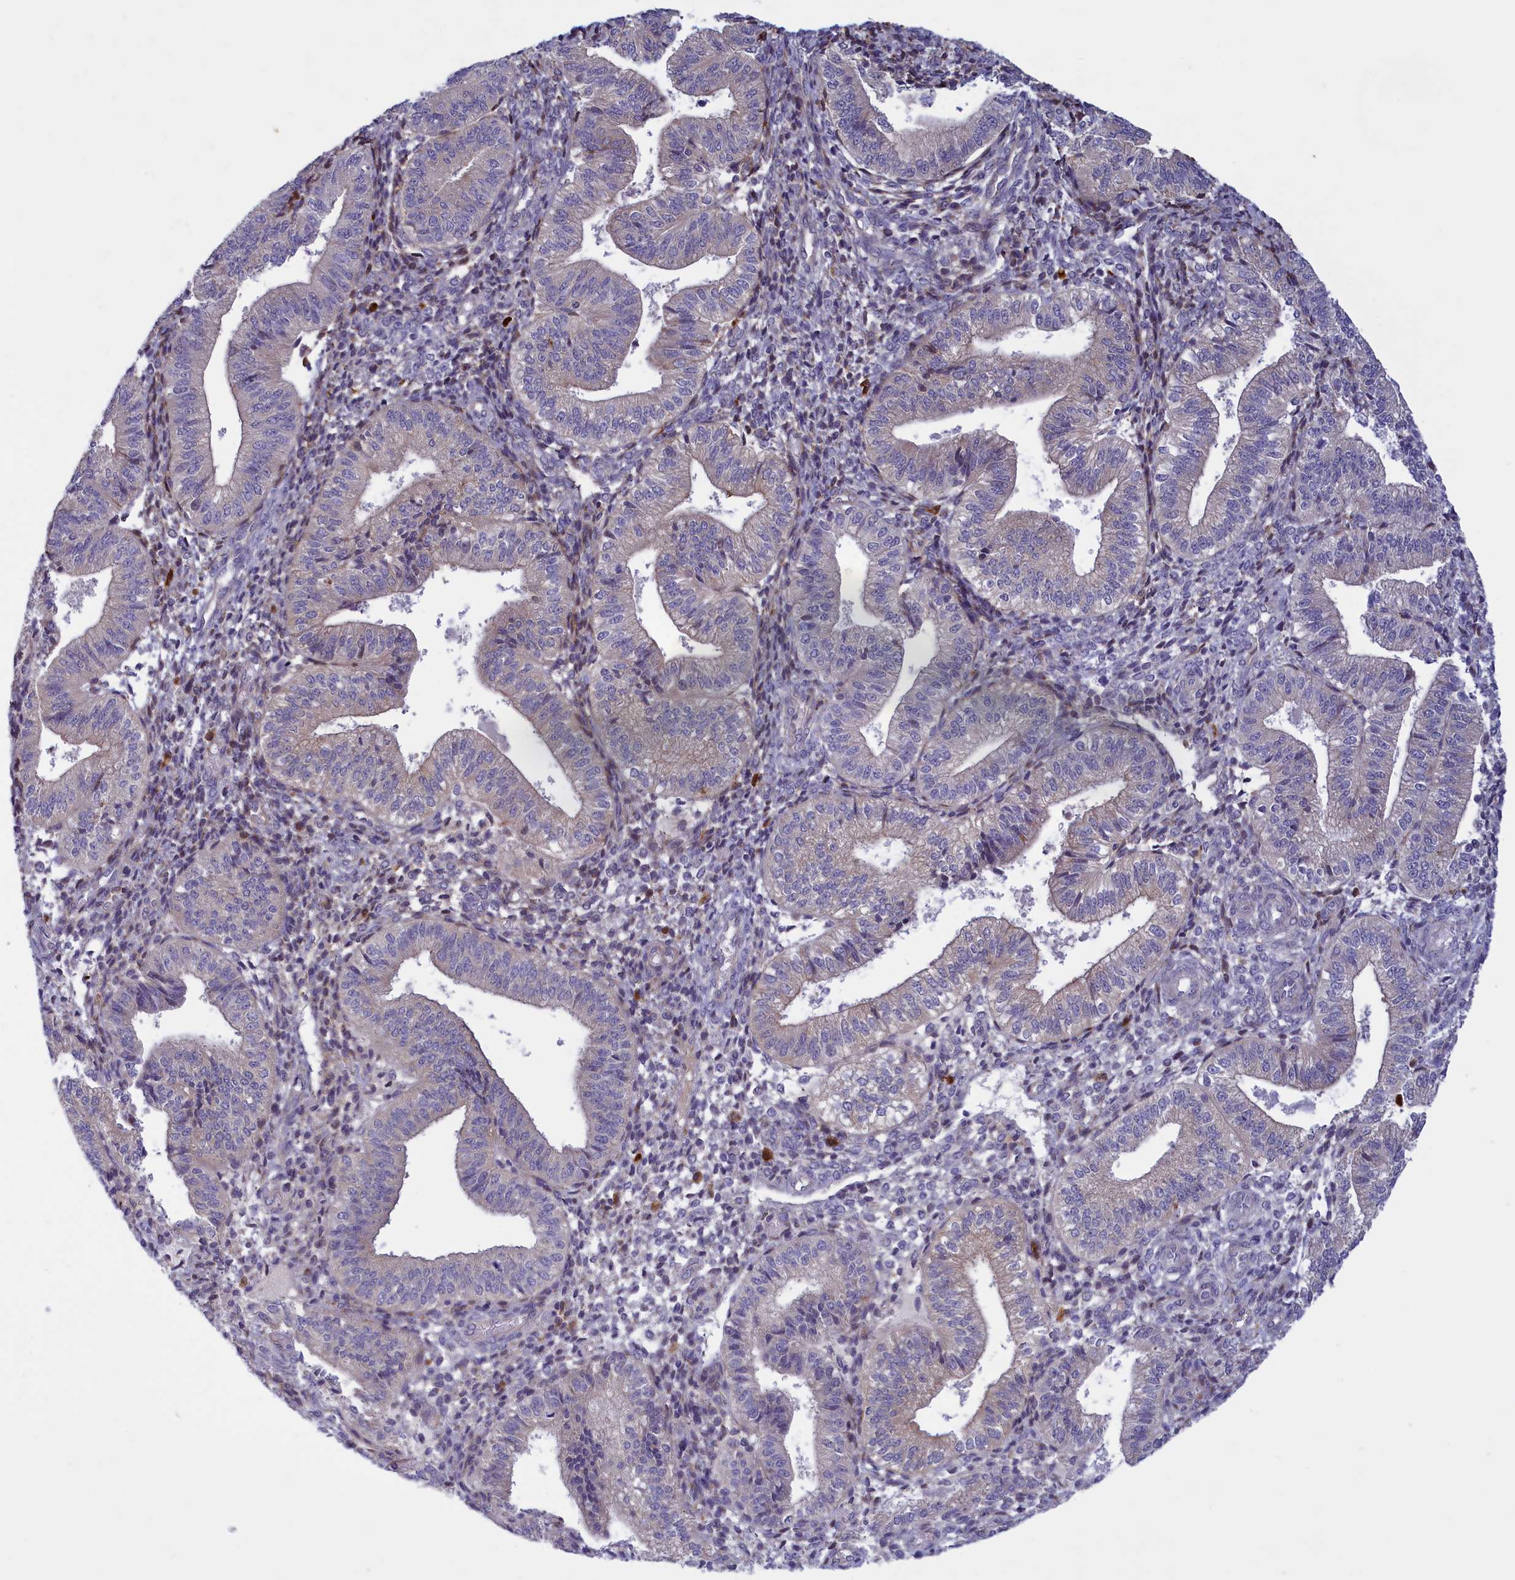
{"staining": {"intensity": "negative", "quantity": "none", "location": "none"}, "tissue": "endometrium", "cell_type": "Cells in endometrial stroma", "image_type": "normal", "snomed": [{"axis": "morphology", "description": "Normal tissue, NOS"}, {"axis": "topography", "description": "Endometrium"}], "caption": "An IHC histopathology image of unremarkable endometrium is shown. There is no staining in cells in endometrial stroma of endometrium. (DAB immunohistochemistry, high magnification).", "gene": "CORO2A", "patient": {"sex": "female", "age": 34}}